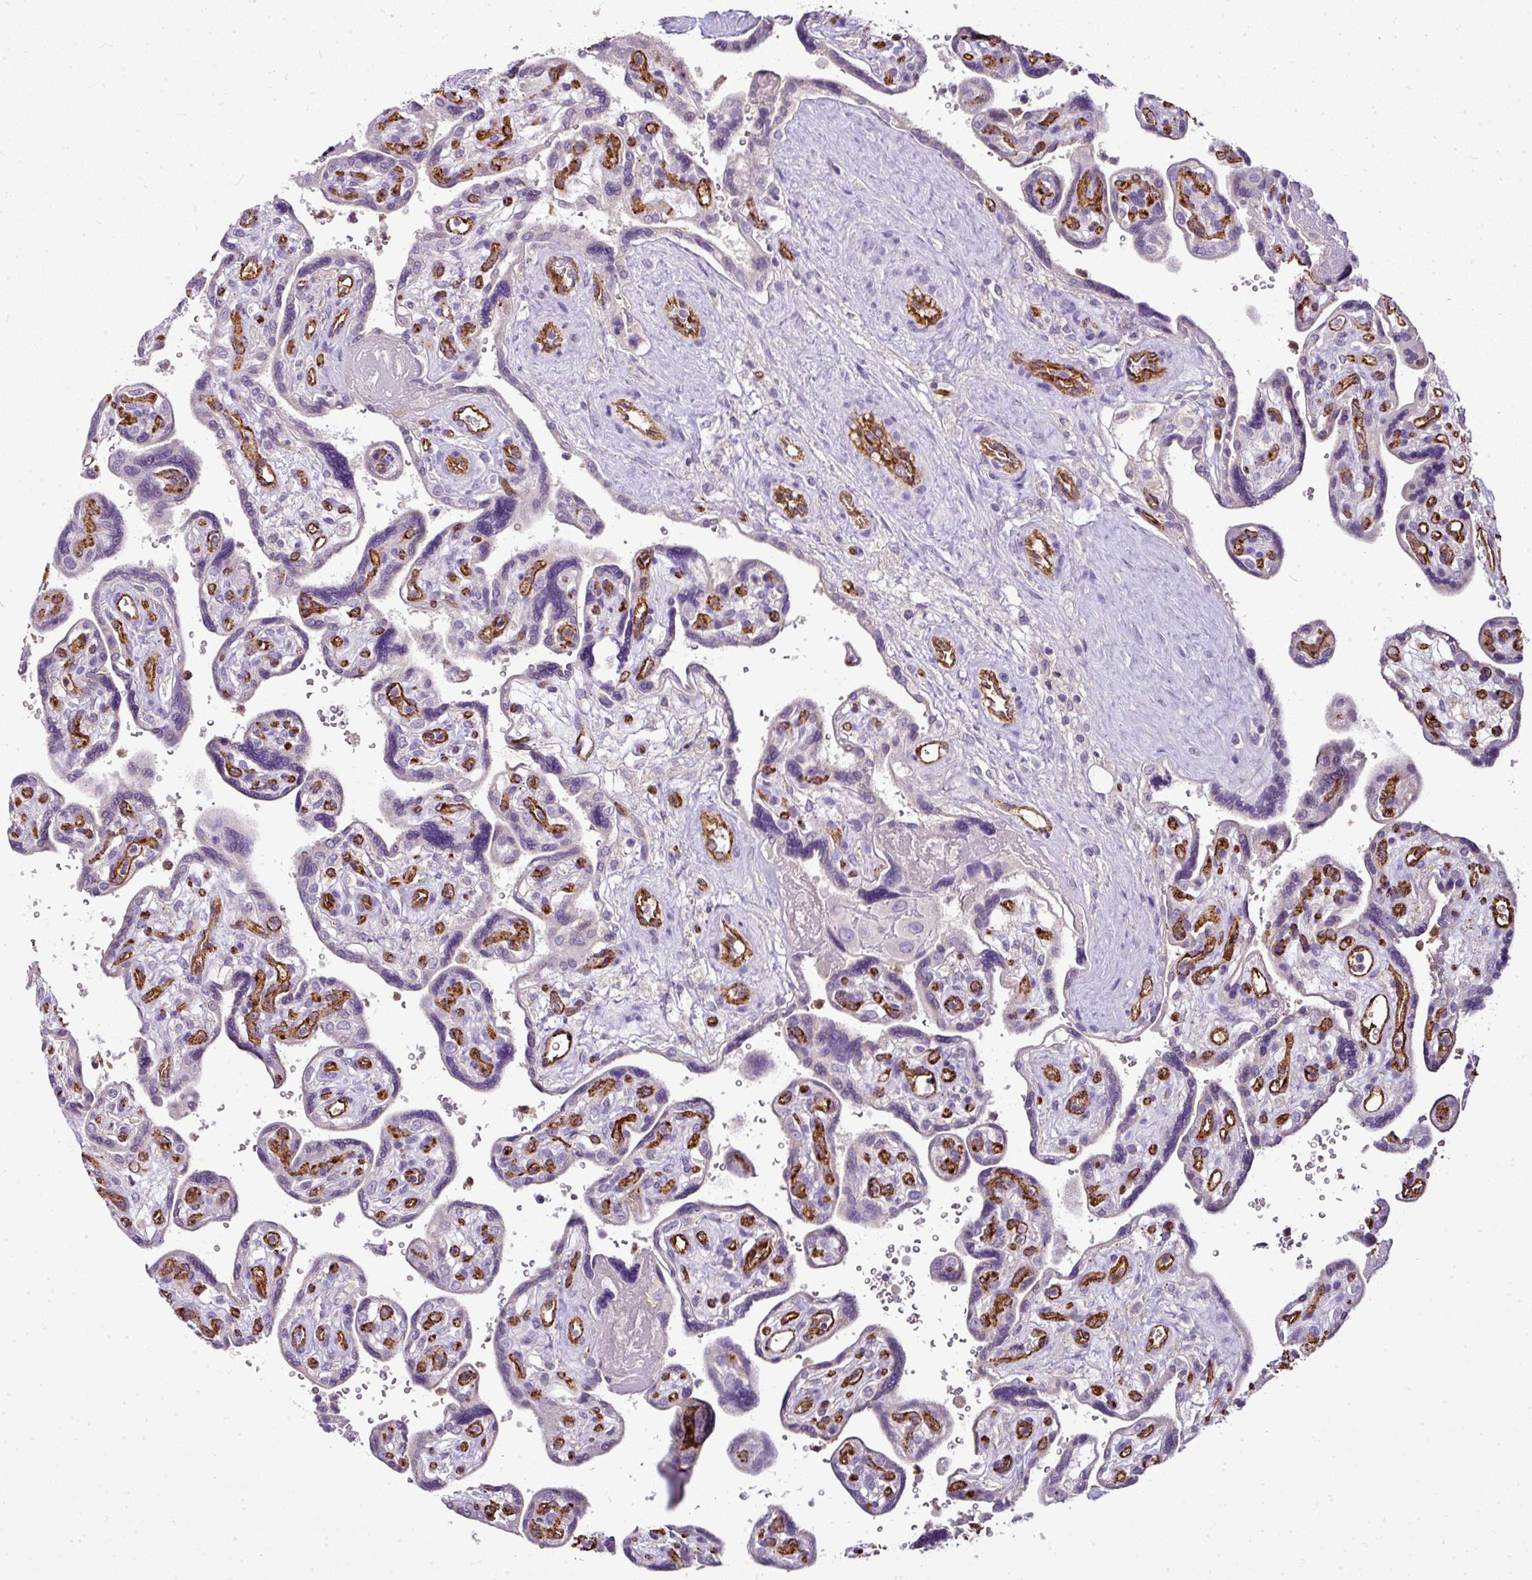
{"staining": {"intensity": "negative", "quantity": "none", "location": "none"}, "tissue": "placenta", "cell_type": "Decidual cells", "image_type": "normal", "snomed": [{"axis": "morphology", "description": "Normal tissue, NOS"}, {"axis": "topography", "description": "Placenta"}], "caption": "Protein analysis of benign placenta displays no significant positivity in decidual cells. (Brightfield microscopy of DAB IHC at high magnification).", "gene": "CAB39L", "patient": {"sex": "female", "age": 39}}